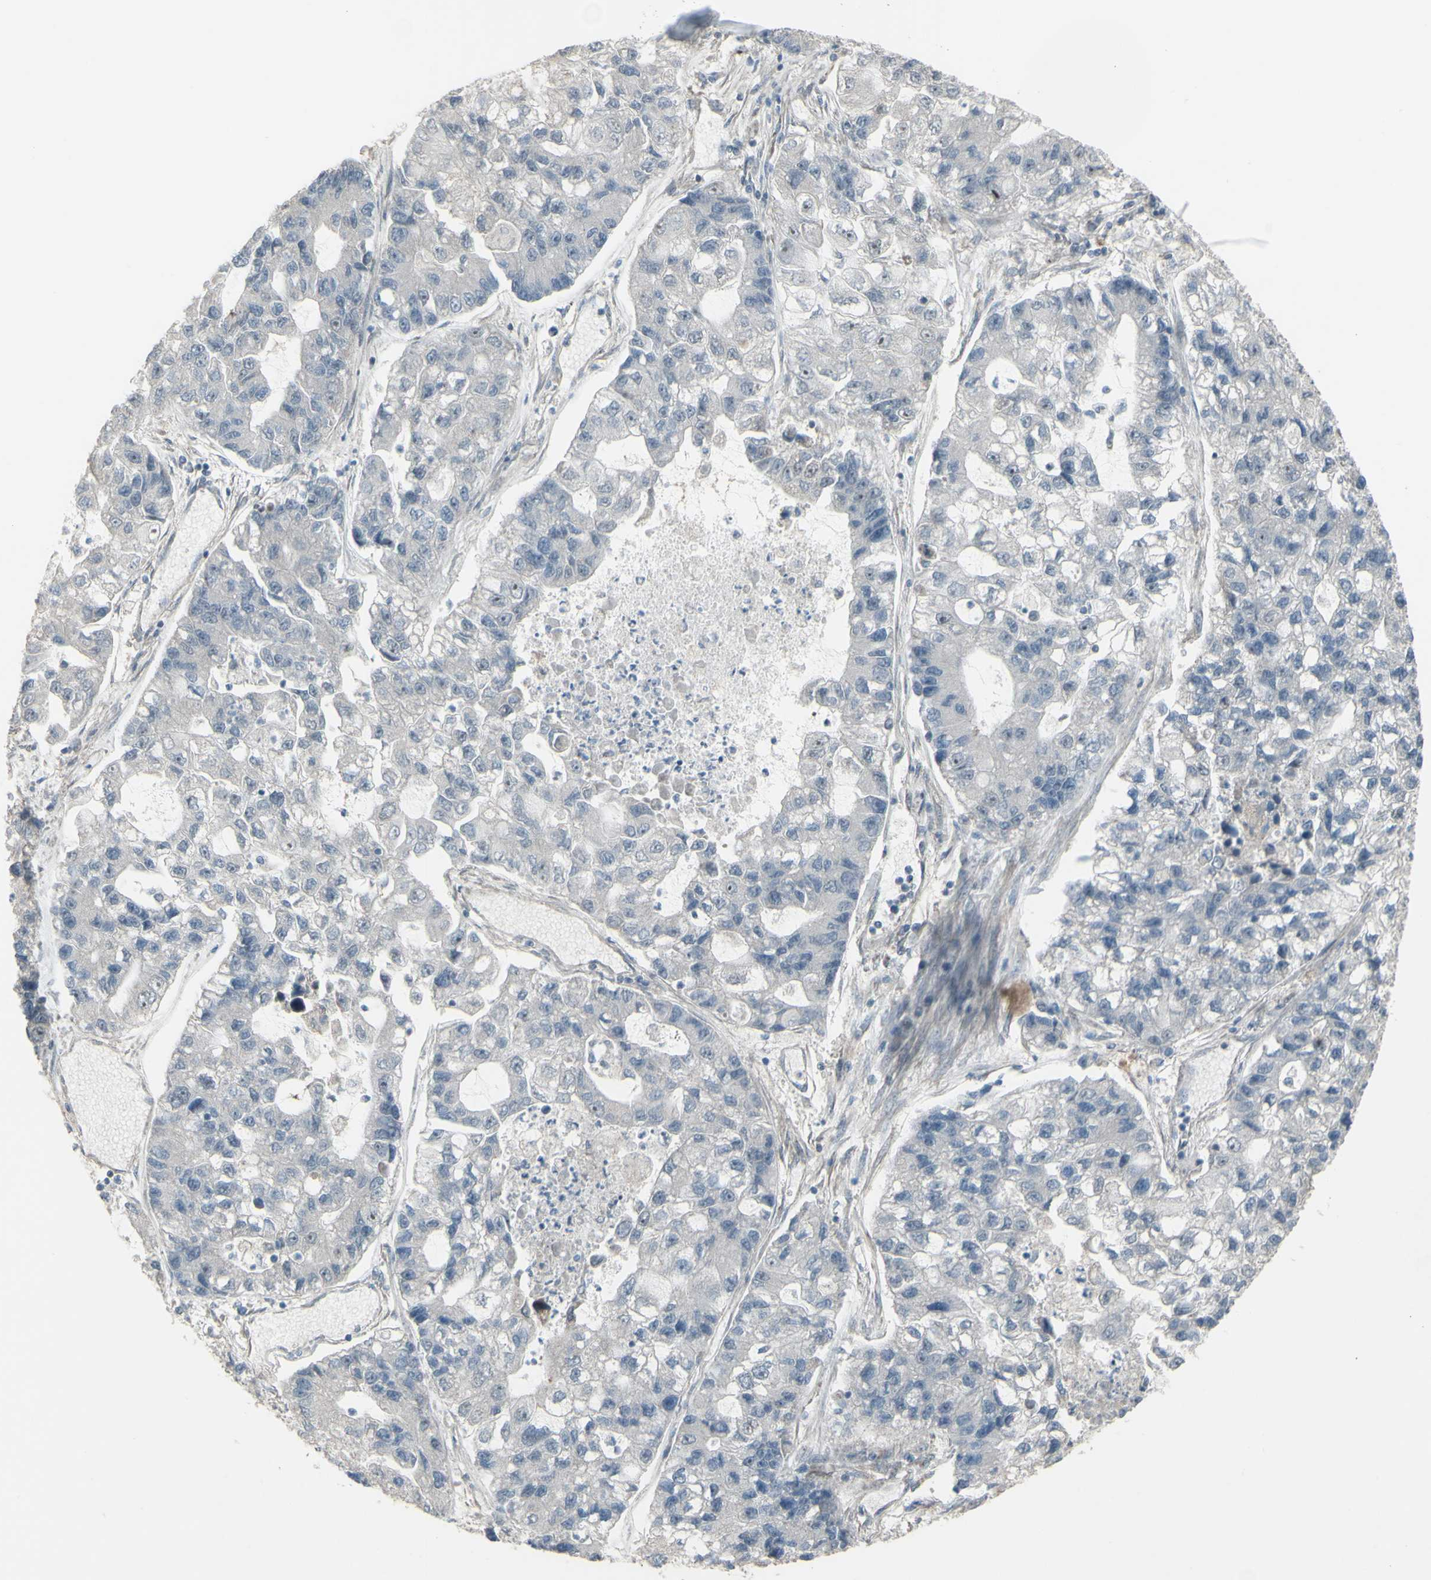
{"staining": {"intensity": "negative", "quantity": "none", "location": "none"}, "tissue": "lung cancer", "cell_type": "Tumor cells", "image_type": "cancer", "snomed": [{"axis": "morphology", "description": "Adenocarcinoma, NOS"}, {"axis": "topography", "description": "Lung"}], "caption": "Adenocarcinoma (lung) stained for a protein using IHC exhibits no positivity tumor cells.", "gene": "GRAMD1B", "patient": {"sex": "female", "age": 51}}